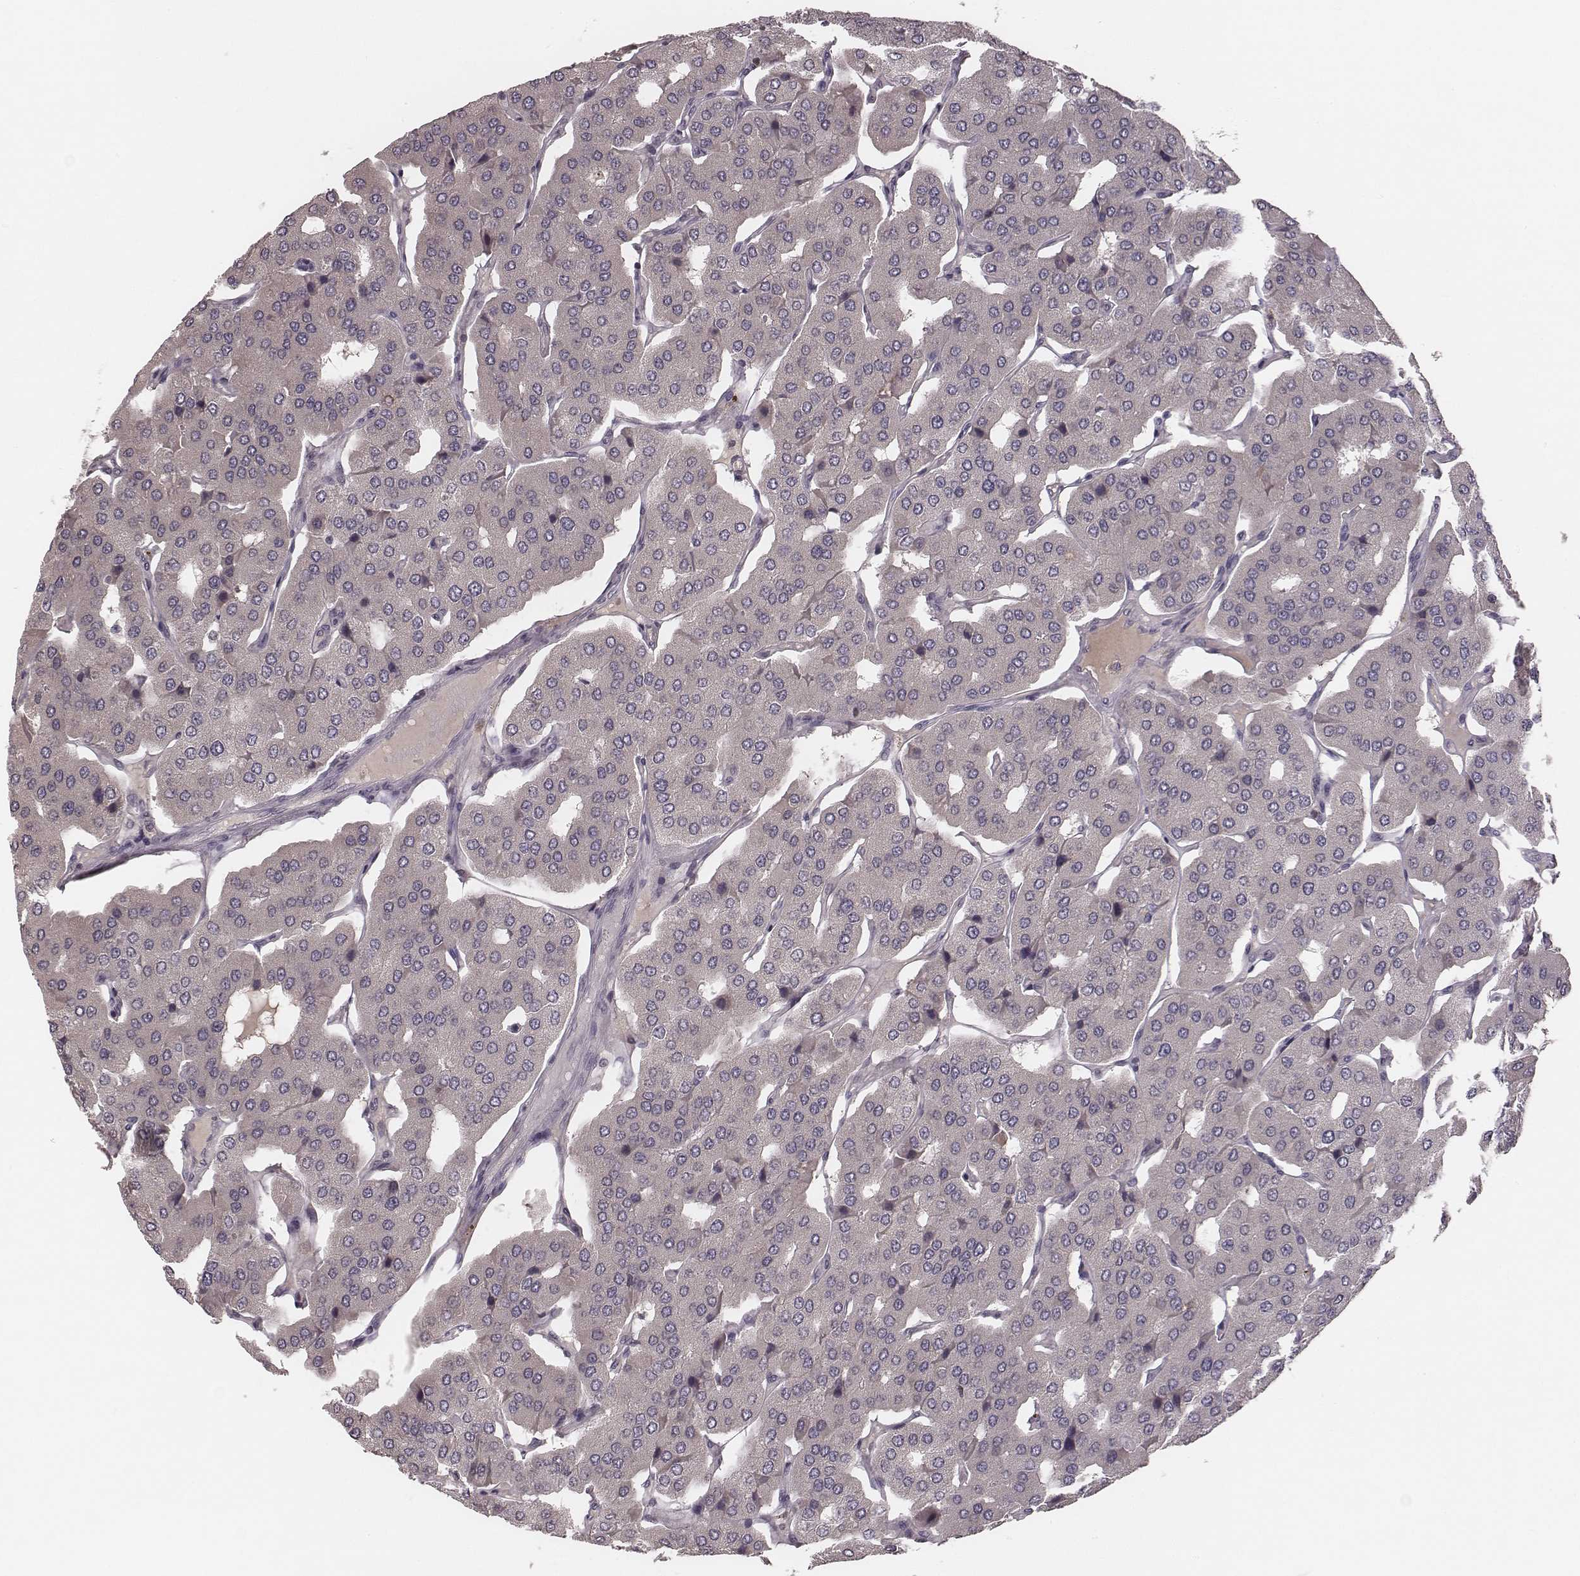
{"staining": {"intensity": "negative", "quantity": "none", "location": "none"}, "tissue": "parathyroid gland", "cell_type": "Glandular cells", "image_type": "normal", "snomed": [{"axis": "morphology", "description": "Normal tissue, NOS"}, {"axis": "morphology", "description": "Adenoma, NOS"}, {"axis": "topography", "description": "Parathyroid gland"}], "caption": "This is an immunohistochemistry (IHC) photomicrograph of normal parathyroid gland. There is no staining in glandular cells.", "gene": "P2RX5", "patient": {"sex": "female", "age": 86}}